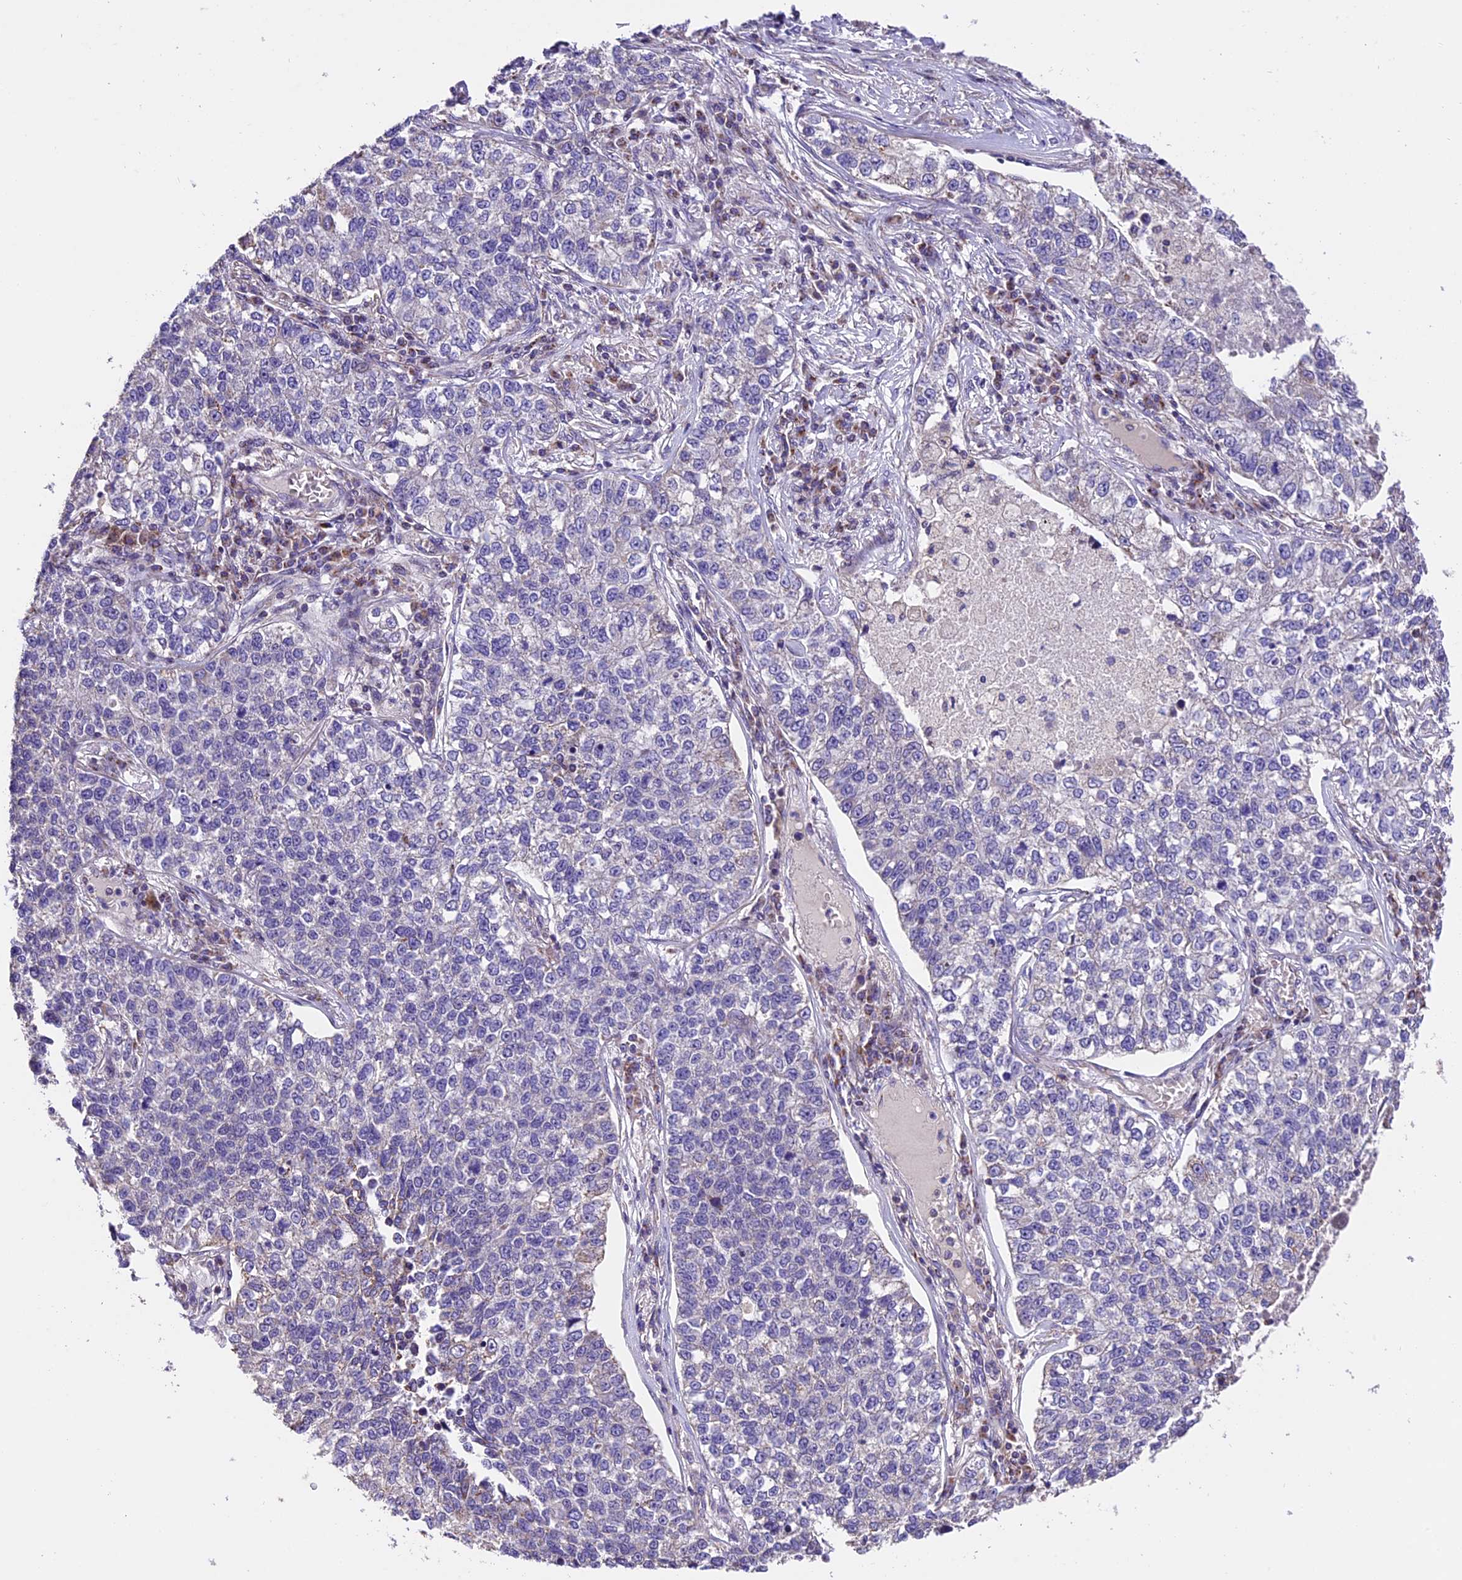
{"staining": {"intensity": "negative", "quantity": "none", "location": "none"}, "tissue": "lung cancer", "cell_type": "Tumor cells", "image_type": "cancer", "snomed": [{"axis": "morphology", "description": "Adenocarcinoma, NOS"}, {"axis": "topography", "description": "Lung"}], "caption": "High magnification brightfield microscopy of adenocarcinoma (lung) stained with DAB (brown) and counterstained with hematoxylin (blue): tumor cells show no significant staining.", "gene": "DDX28", "patient": {"sex": "male", "age": 49}}